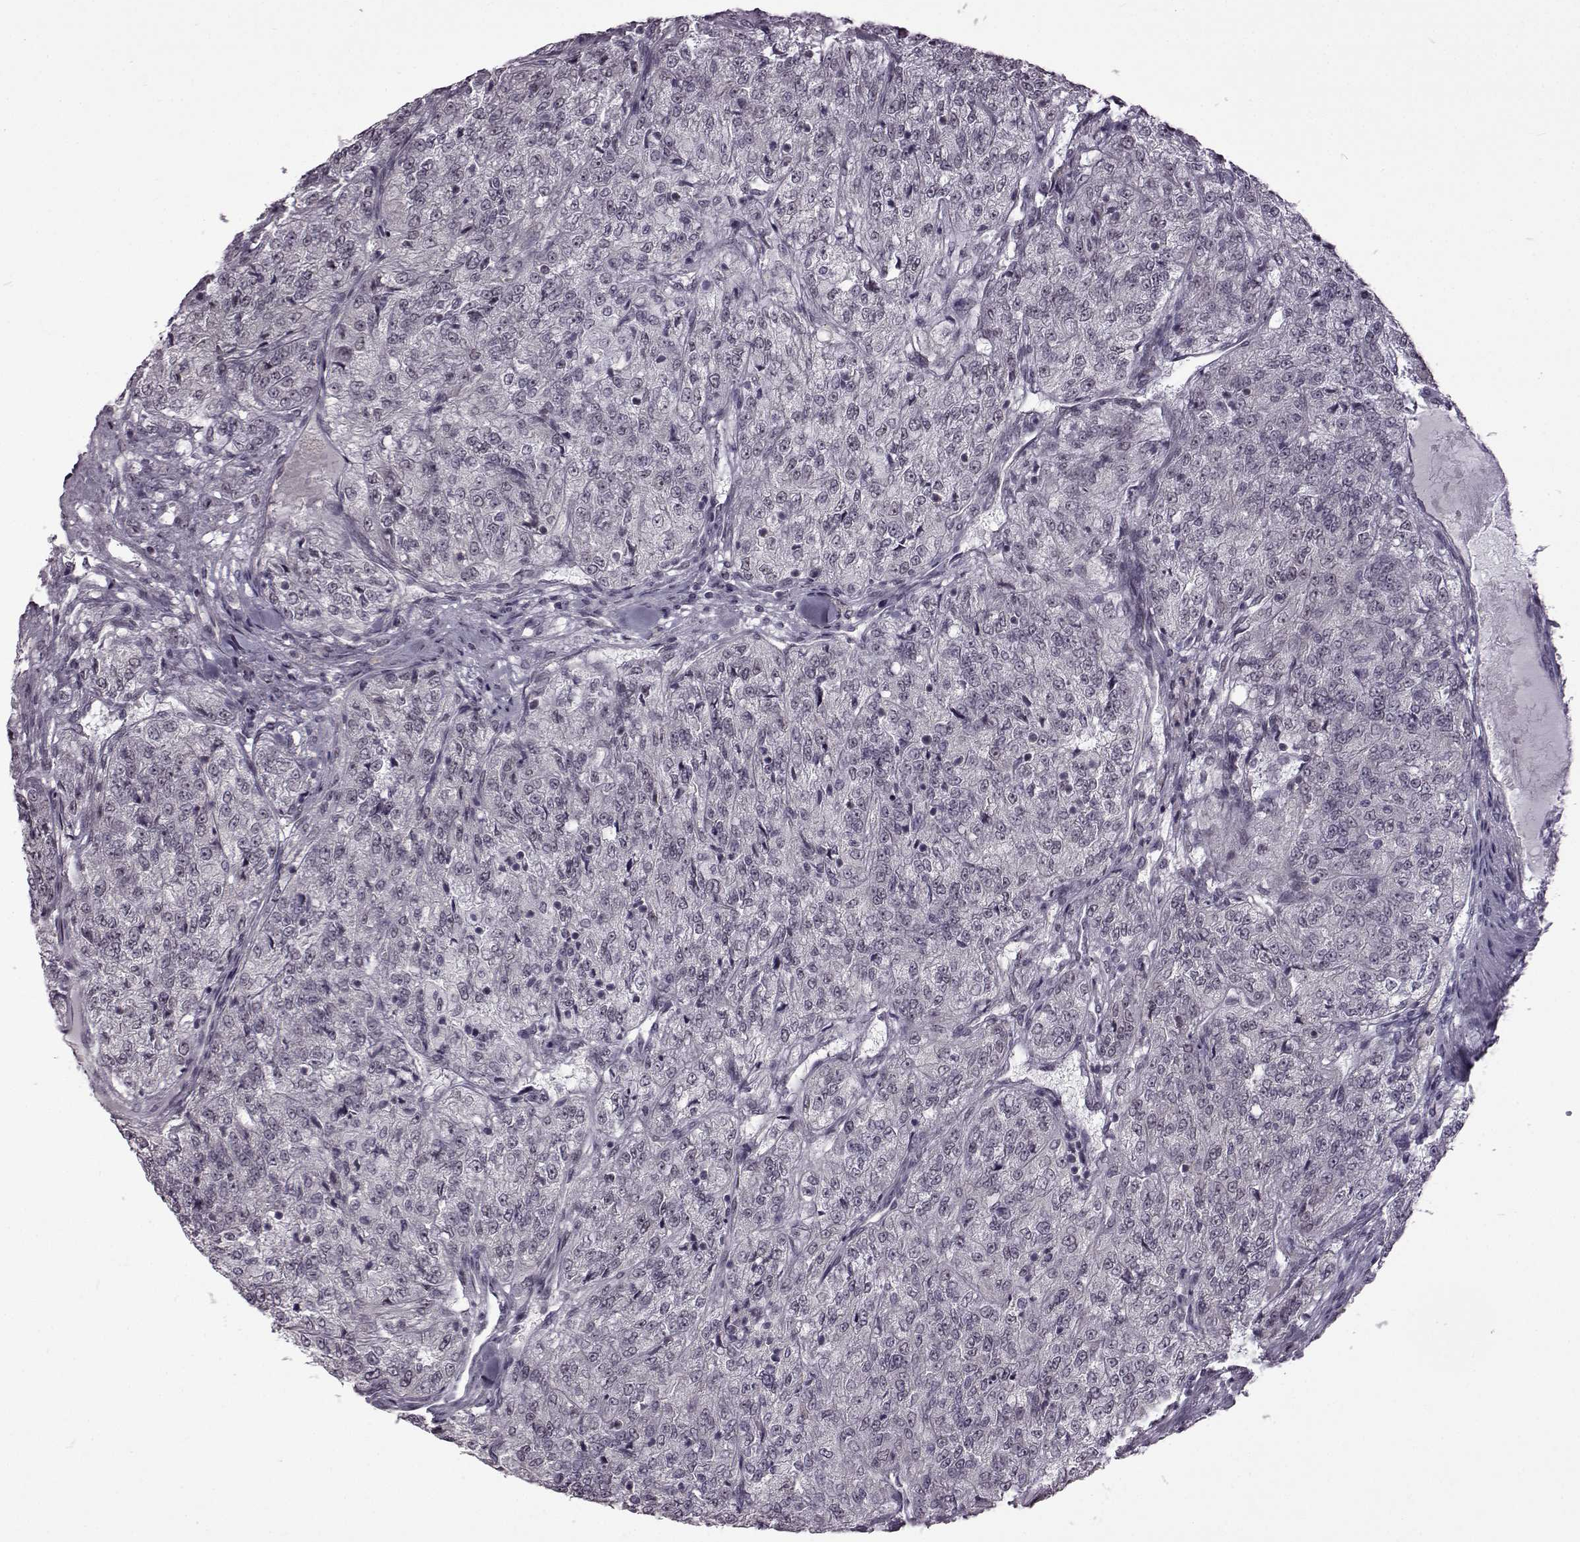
{"staining": {"intensity": "negative", "quantity": "none", "location": "none"}, "tissue": "renal cancer", "cell_type": "Tumor cells", "image_type": "cancer", "snomed": [{"axis": "morphology", "description": "Adenocarcinoma, NOS"}, {"axis": "topography", "description": "Kidney"}], "caption": "This is an immunohistochemistry (IHC) photomicrograph of renal cancer (adenocarcinoma). There is no staining in tumor cells.", "gene": "SYNPO2", "patient": {"sex": "female", "age": 63}}